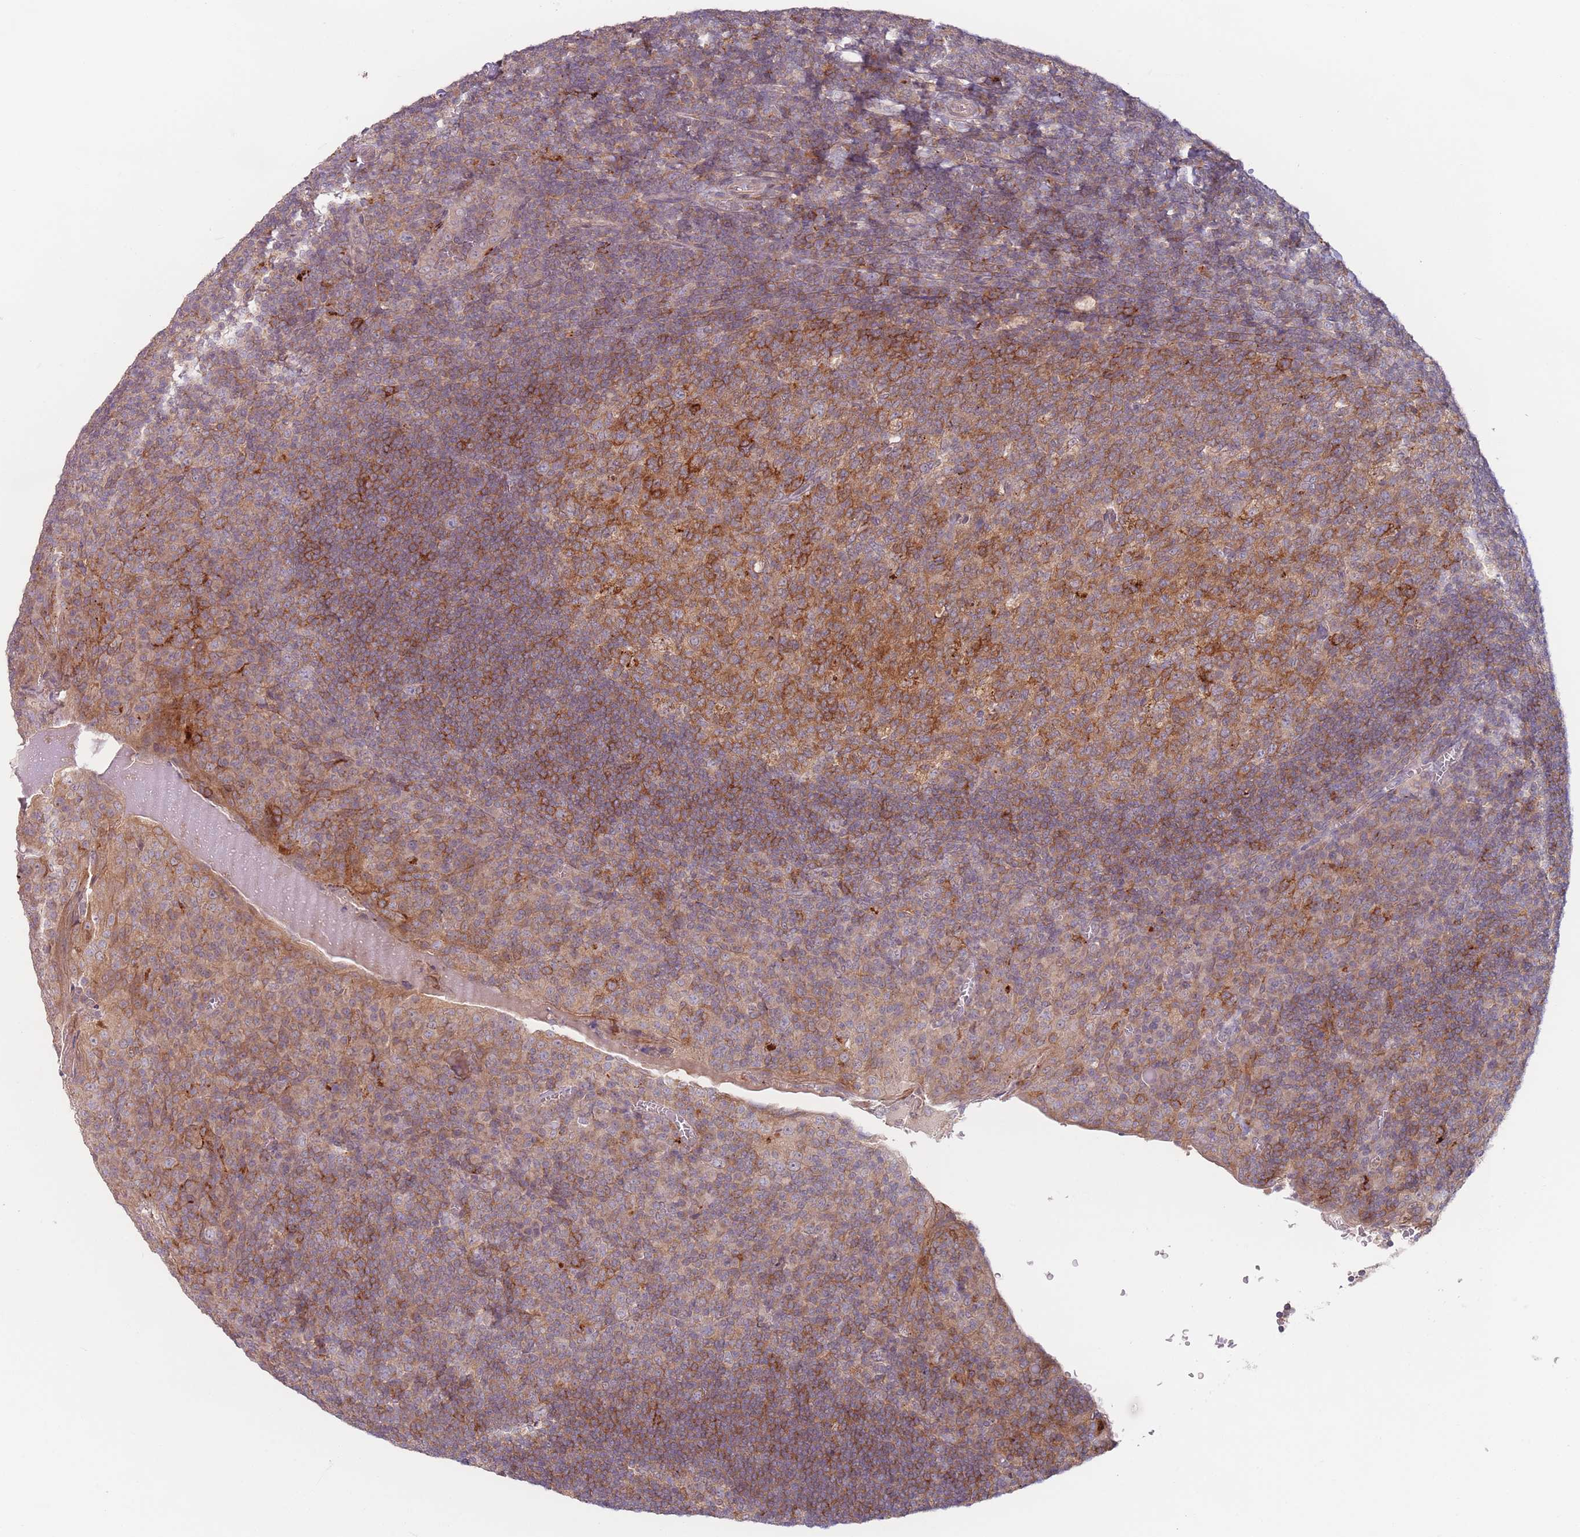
{"staining": {"intensity": "moderate", "quantity": ">75%", "location": "cytoplasmic/membranous"}, "tissue": "tonsil", "cell_type": "Germinal center cells", "image_type": "normal", "snomed": [{"axis": "morphology", "description": "Normal tissue, NOS"}, {"axis": "topography", "description": "Tonsil"}], "caption": "Germinal center cells reveal medium levels of moderate cytoplasmic/membranous positivity in about >75% of cells in benign human tonsil. Ihc stains the protein of interest in brown and the nuclei are stained blue.", "gene": "PPM1A", "patient": {"sex": "male", "age": 17}}